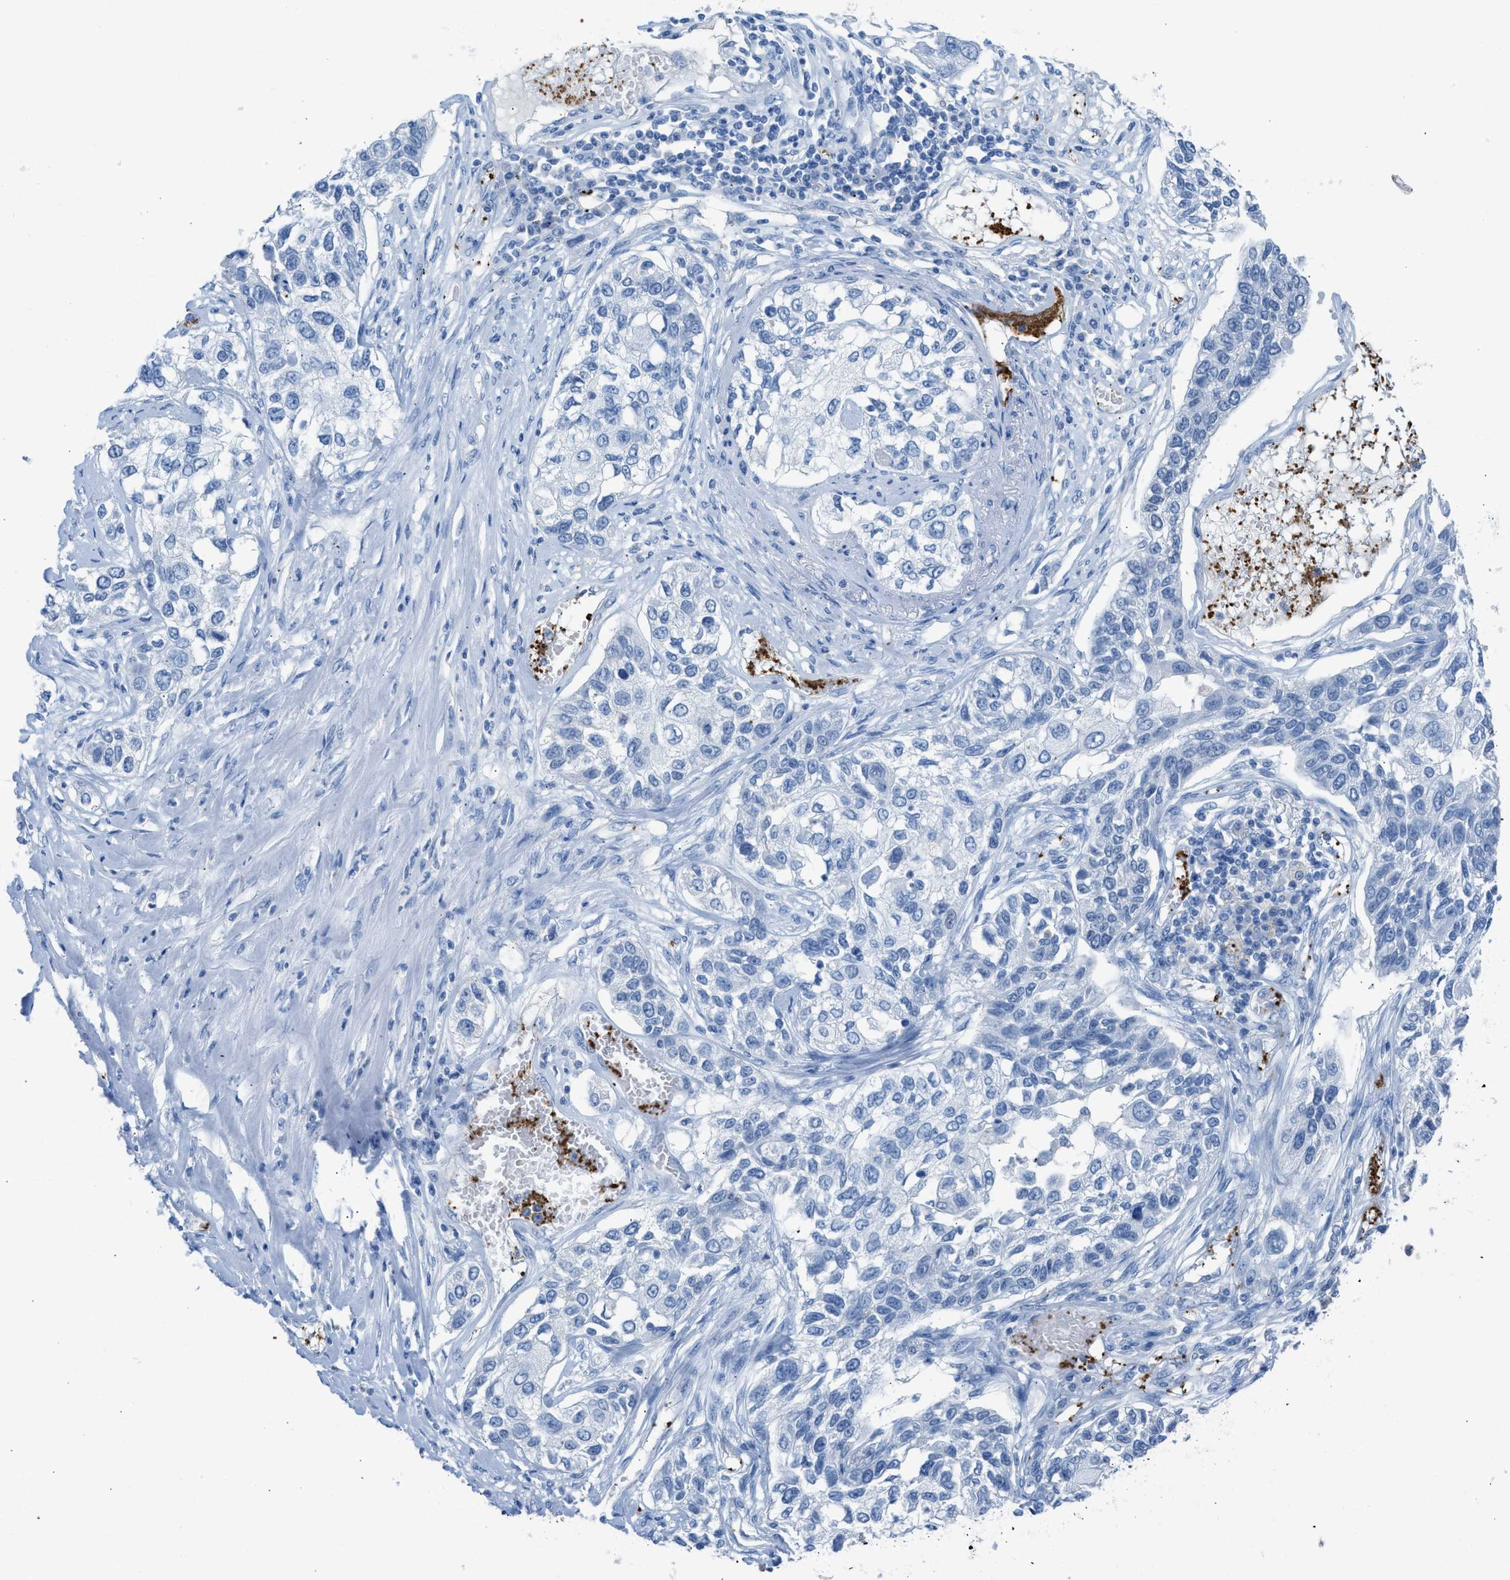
{"staining": {"intensity": "negative", "quantity": "none", "location": "none"}, "tissue": "lung cancer", "cell_type": "Tumor cells", "image_type": "cancer", "snomed": [{"axis": "morphology", "description": "Squamous cell carcinoma, NOS"}, {"axis": "topography", "description": "Lung"}], "caption": "DAB (3,3'-diaminobenzidine) immunohistochemical staining of squamous cell carcinoma (lung) shows no significant expression in tumor cells.", "gene": "FAIM2", "patient": {"sex": "male", "age": 71}}